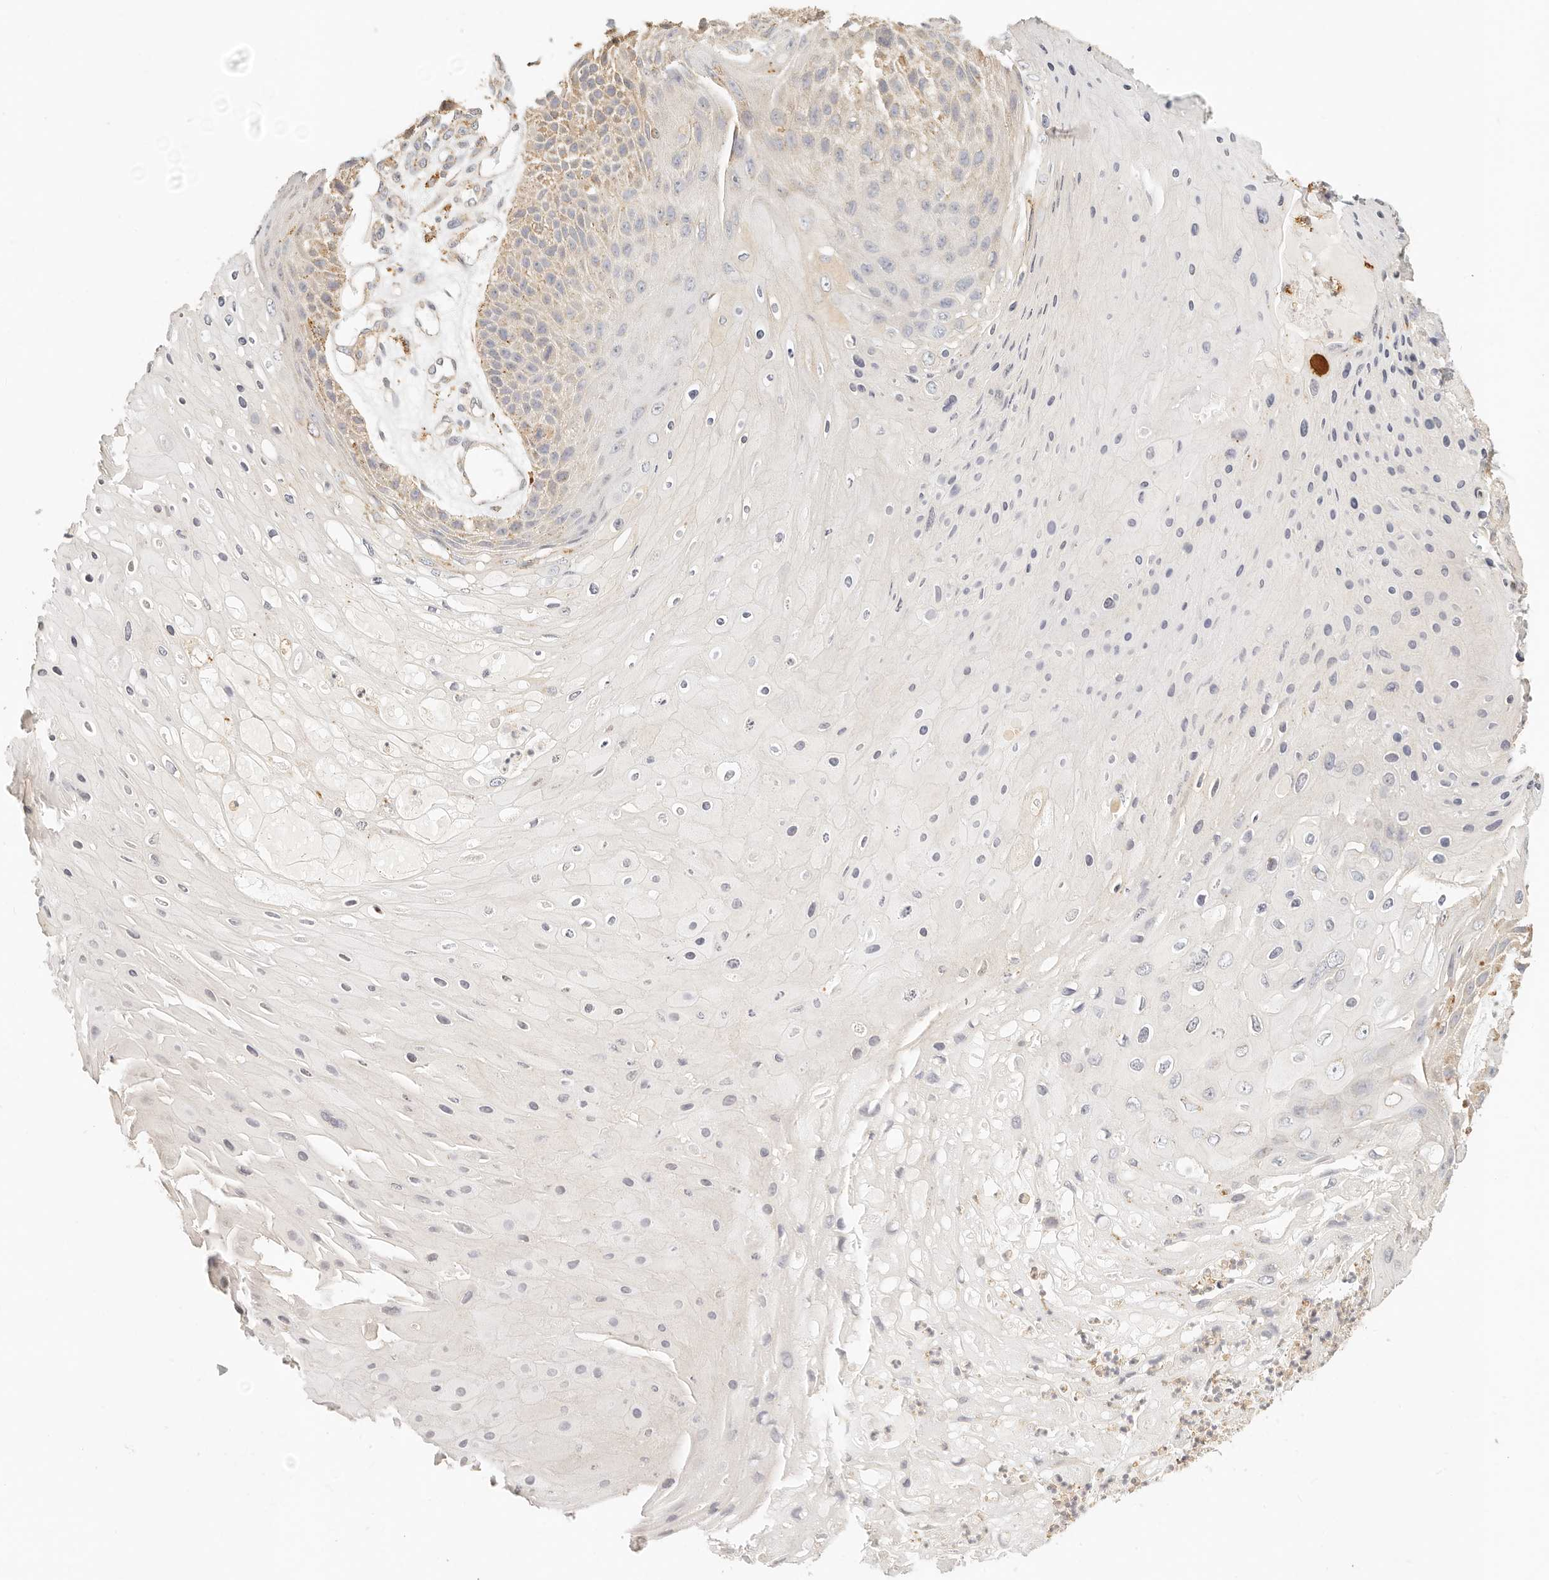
{"staining": {"intensity": "weak", "quantity": "25%-75%", "location": "cytoplasmic/membranous"}, "tissue": "skin cancer", "cell_type": "Tumor cells", "image_type": "cancer", "snomed": [{"axis": "morphology", "description": "Squamous cell carcinoma, NOS"}, {"axis": "topography", "description": "Skin"}], "caption": "Brown immunohistochemical staining in skin cancer (squamous cell carcinoma) reveals weak cytoplasmic/membranous expression in approximately 25%-75% of tumor cells. (DAB IHC, brown staining for protein, blue staining for nuclei).", "gene": "CNMD", "patient": {"sex": "female", "age": 88}}